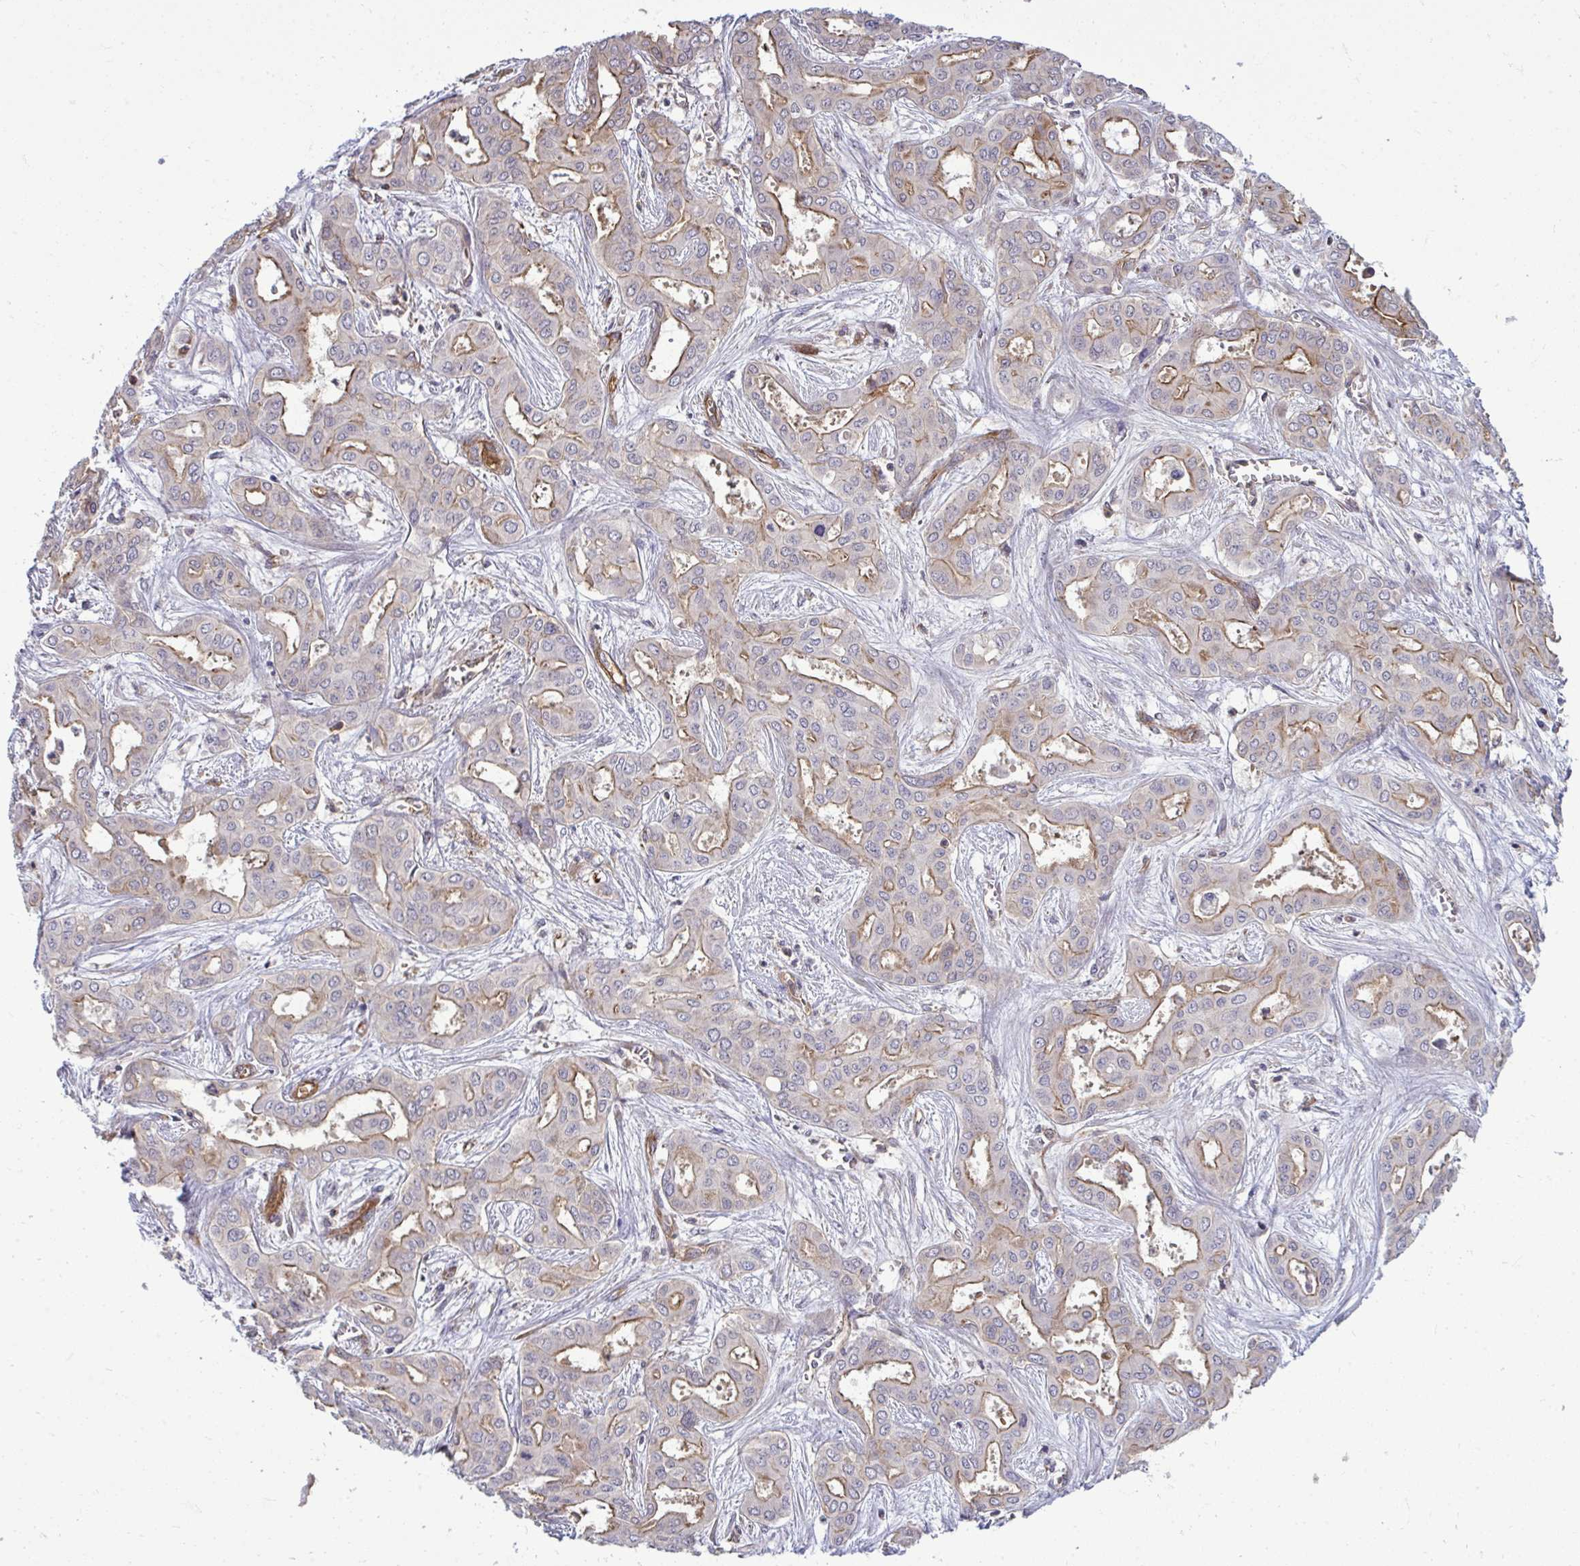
{"staining": {"intensity": "moderate", "quantity": "<25%", "location": "cytoplasmic/membranous"}, "tissue": "liver cancer", "cell_type": "Tumor cells", "image_type": "cancer", "snomed": [{"axis": "morphology", "description": "Cholangiocarcinoma"}, {"axis": "topography", "description": "Liver"}], "caption": "Liver cancer stained with a brown dye displays moderate cytoplasmic/membranous positive expression in about <25% of tumor cells.", "gene": "FUT10", "patient": {"sex": "female", "age": 64}}